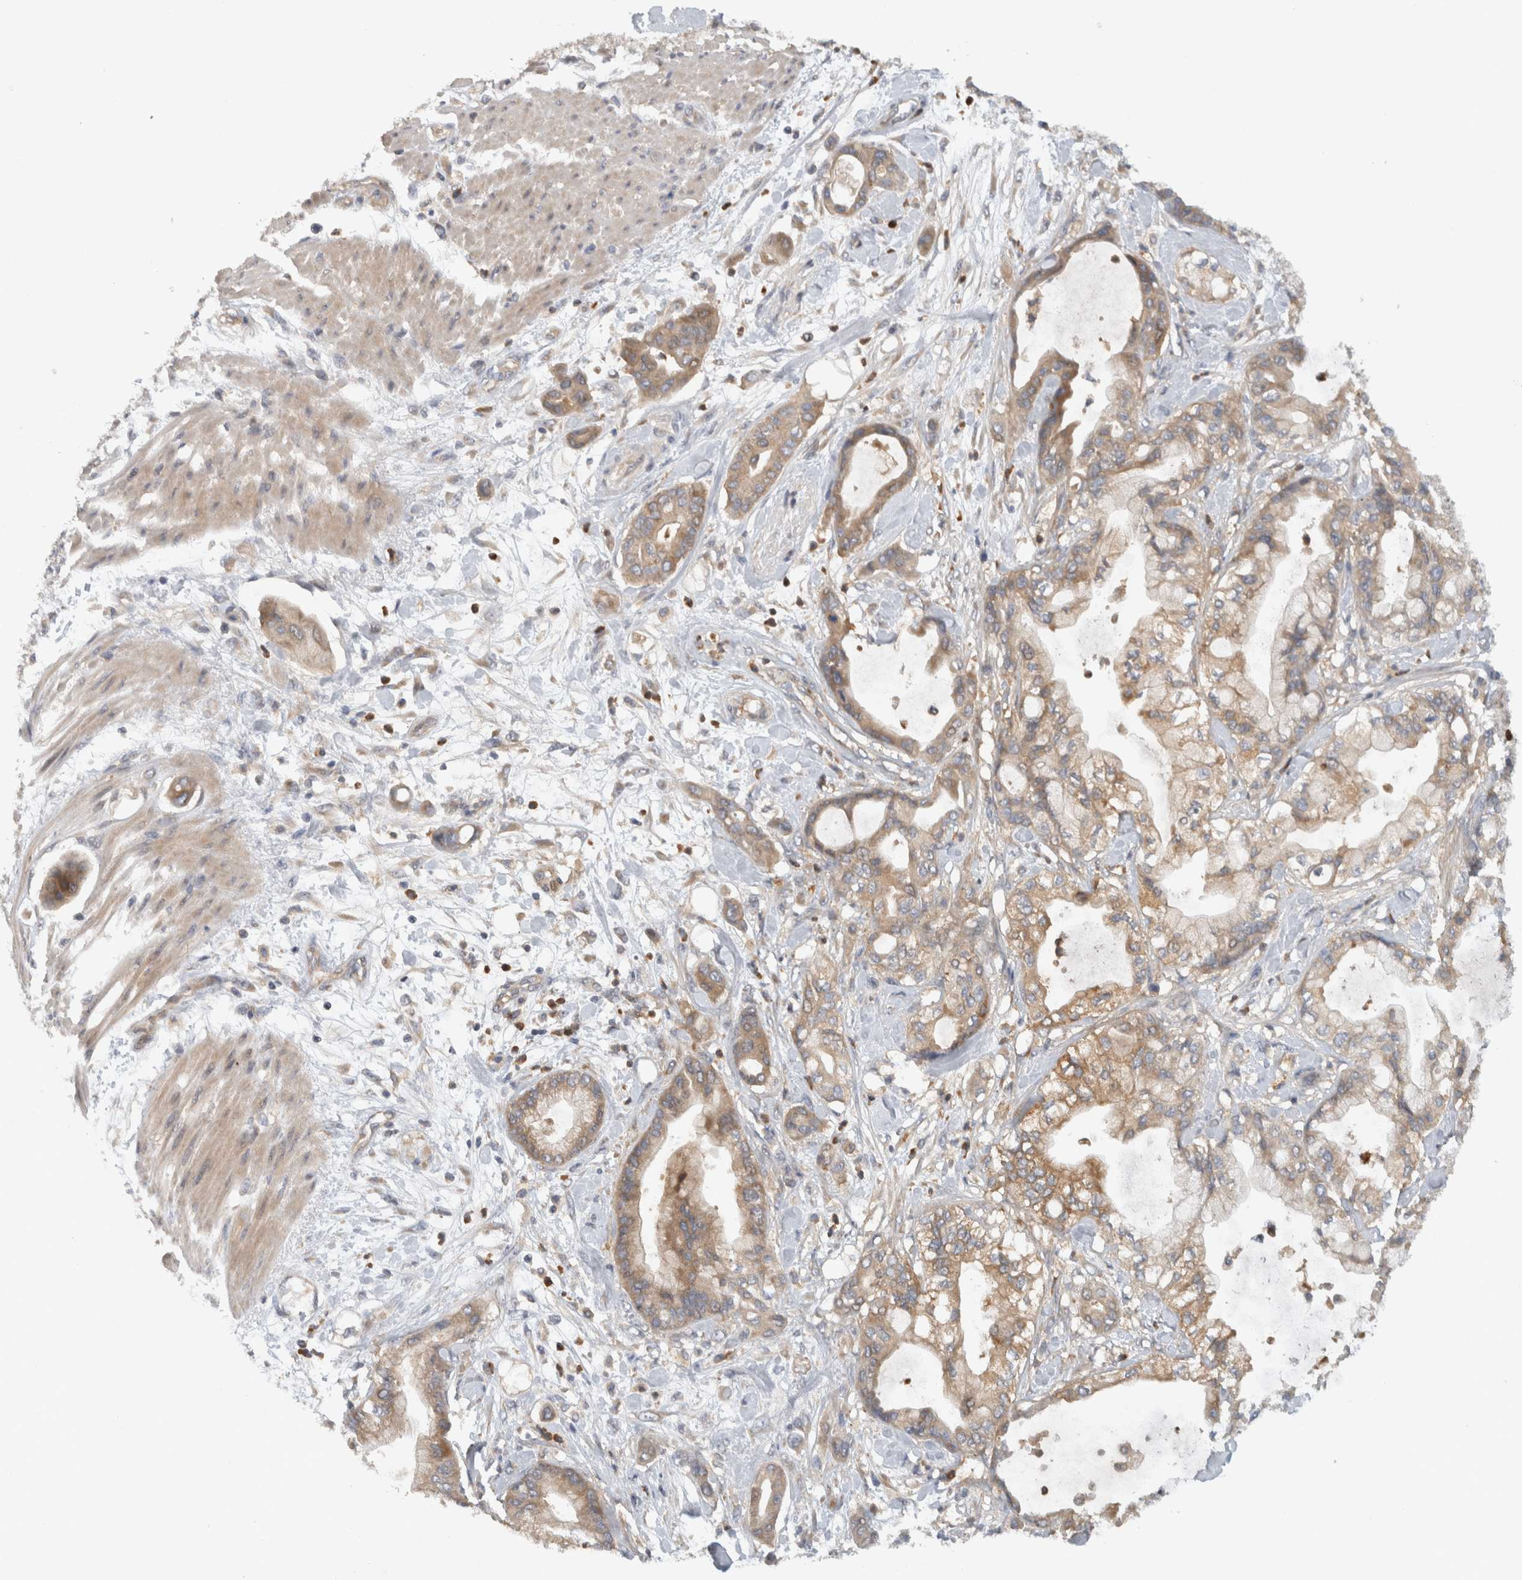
{"staining": {"intensity": "moderate", "quantity": ">75%", "location": "cytoplasmic/membranous"}, "tissue": "pancreatic cancer", "cell_type": "Tumor cells", "image_type": "cancer", "snomed": [{"axis": "morphology", "description": "Adenocarcinoma, NOS"}, {"axis": "morphology", "description": "Adenocarcinoma, metastatic, NOS"}, {"axis": "topography", "description": "Lymph node"}, {"axis": "topography", "description": "Pancreas"}, {"axis": "topography", "description": "Duodenum"}], "caption": "This image demonstrates immunohistochemistry staining of human pancreatic cancer, with medium moderate cytoplasmic/membranous positivity in approximately >75% of tumor cells.", "gene": "VEPH1", "patient": {"sex": "female", "age": 64}}